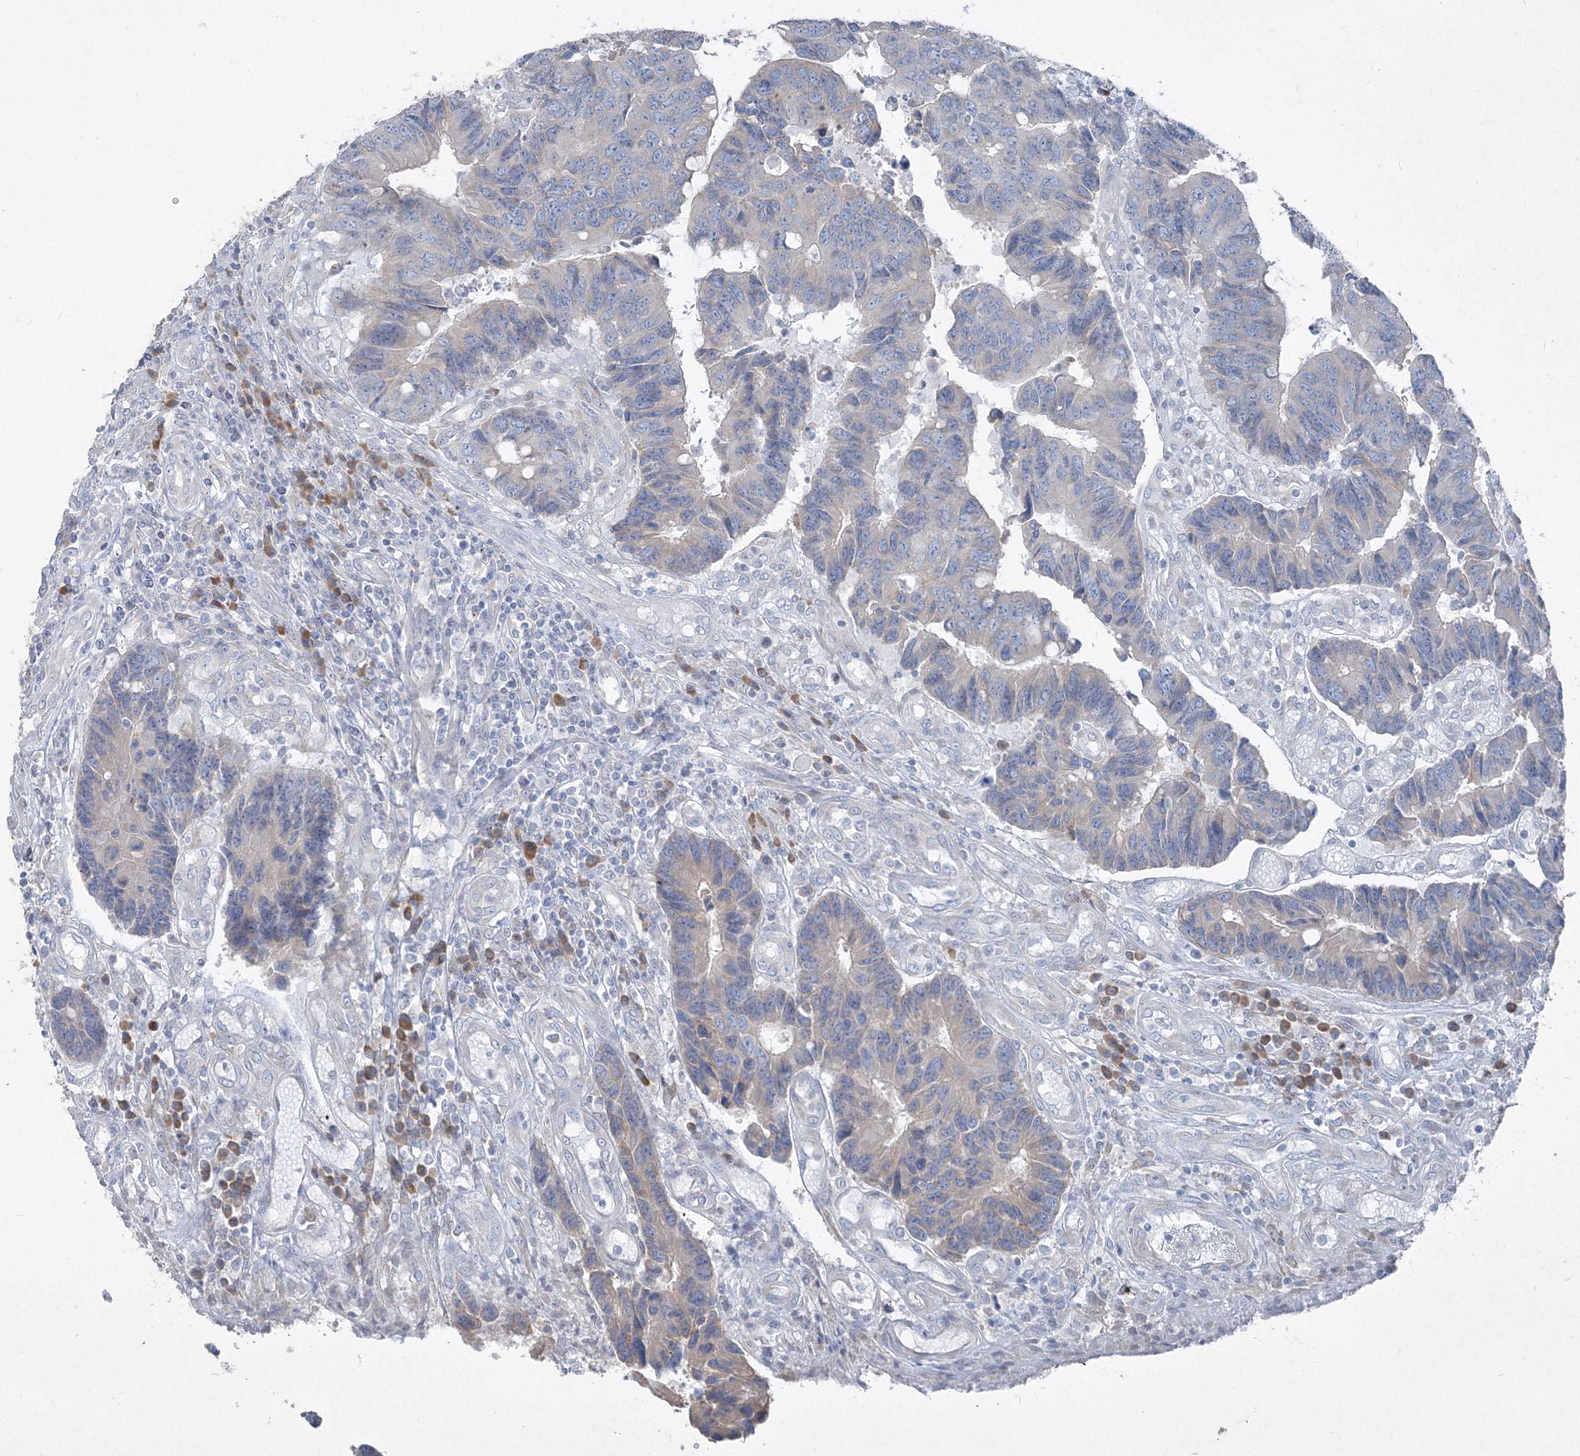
{"staining": {"intensity": "negative", "quantity": "none", "location": "none"}, "tissue": "colorectal cancer", "cell_type": "Tumor cells", "image_type": "cancer", "snomed": [{"axis": "morphology", "description": "Adenocarcinoma, NOS"}, {"axis": "topography", "description": "Rectum"}], "caption": "The image exhibits no staining of tumor cells in adenocarcinoma (colorectal).", "gene": "IFNAR1", "patient": {"sex": "male", "age": 84}}